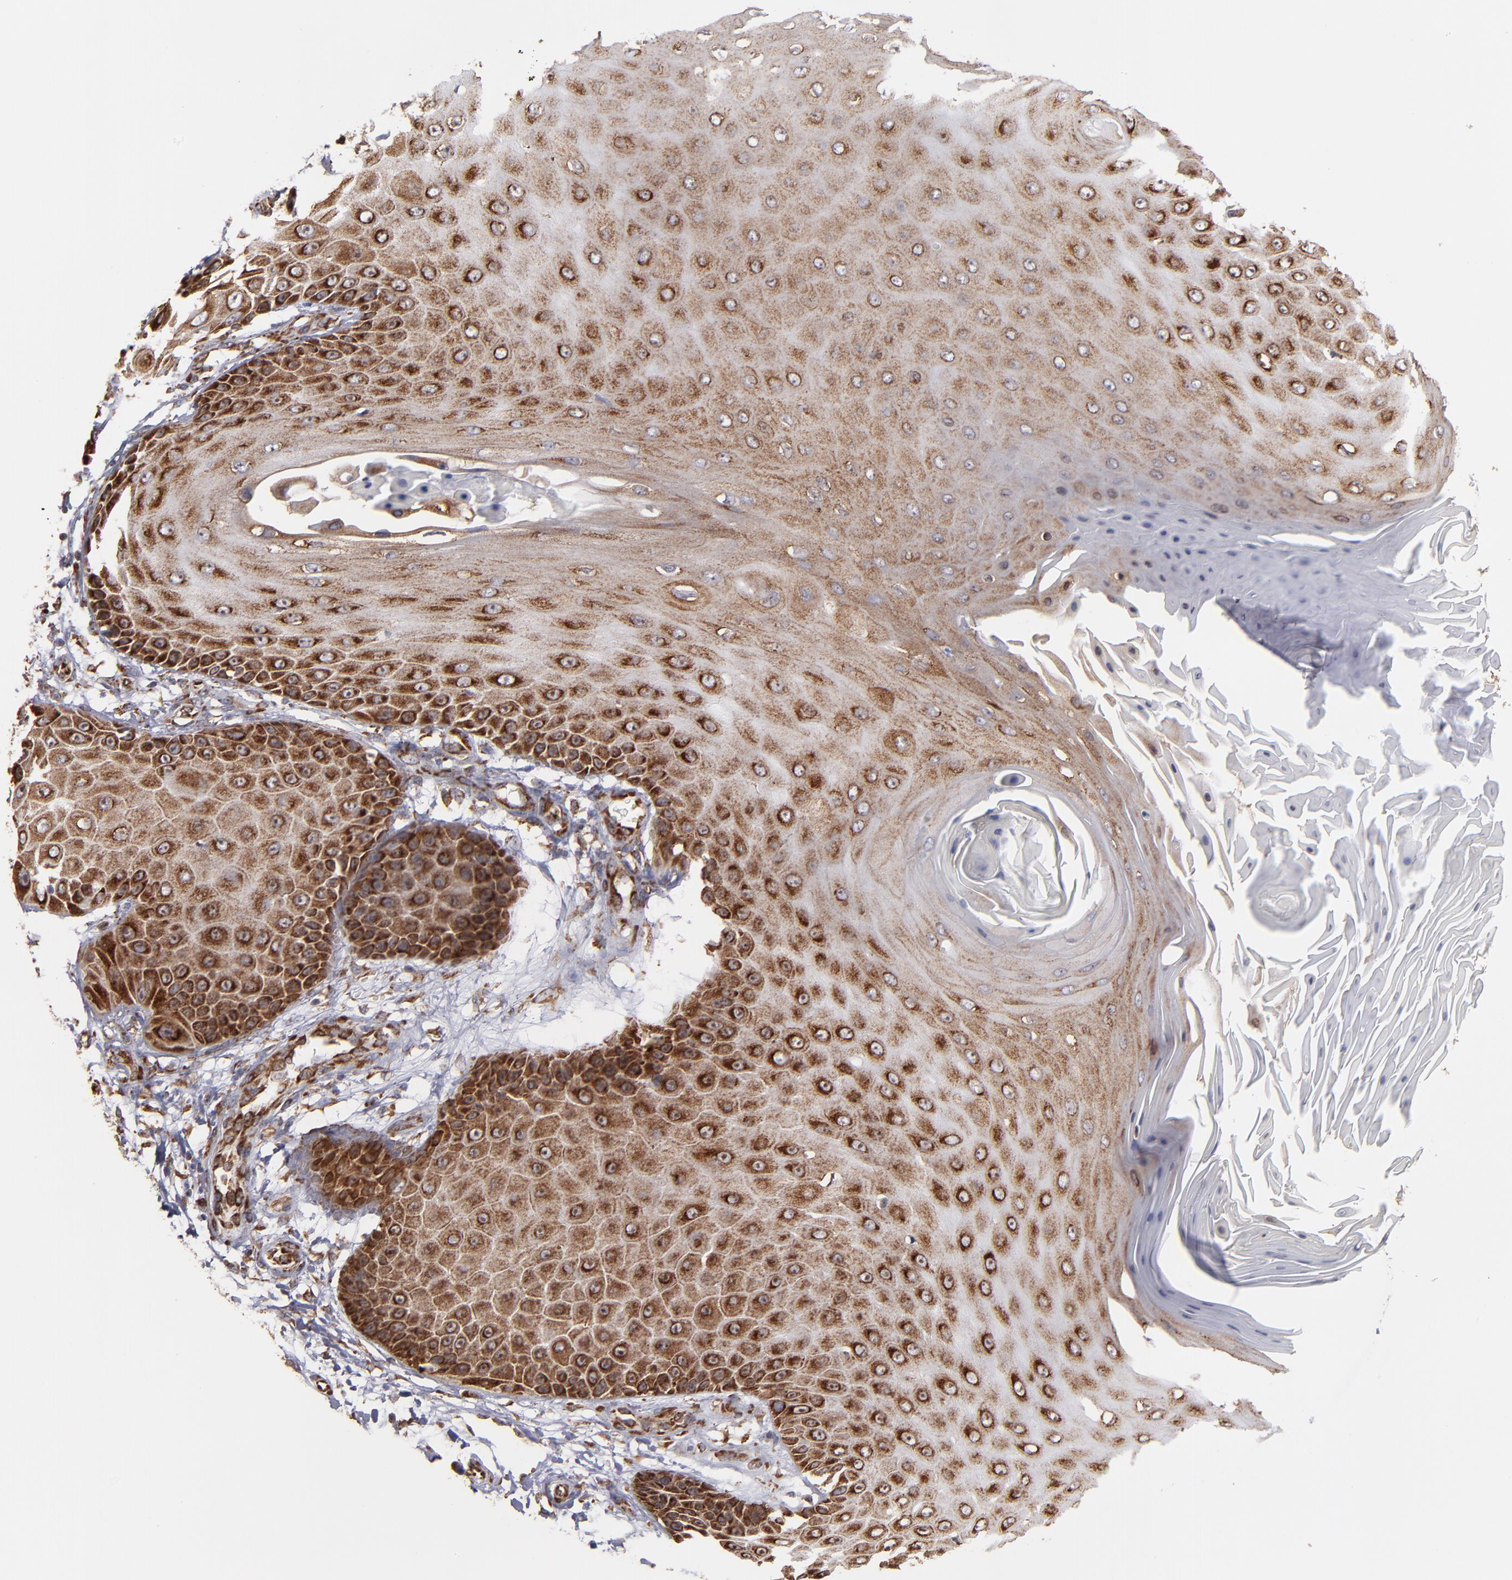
{"staining": {"intensity": "strong", "quantity": ">75%", "location": "cytoplasmic/membranous"}, "tissue": "skin cancer", "cell_type": "Tumor cells", "image_type": "cancer", "snomed": [{"axis": "morphology", "description": "Squamous cell carcinoma, NOS"}, {"axis": "topography", "description": "Skin"}], "caption": "This is an image of immunohistochemistry staining of skin cancer, which shows strong expression in the cytoplasmic/membranous of tumor cells.", "gene": "KTN1", "patient": {"sex": "female", "age": 40}}